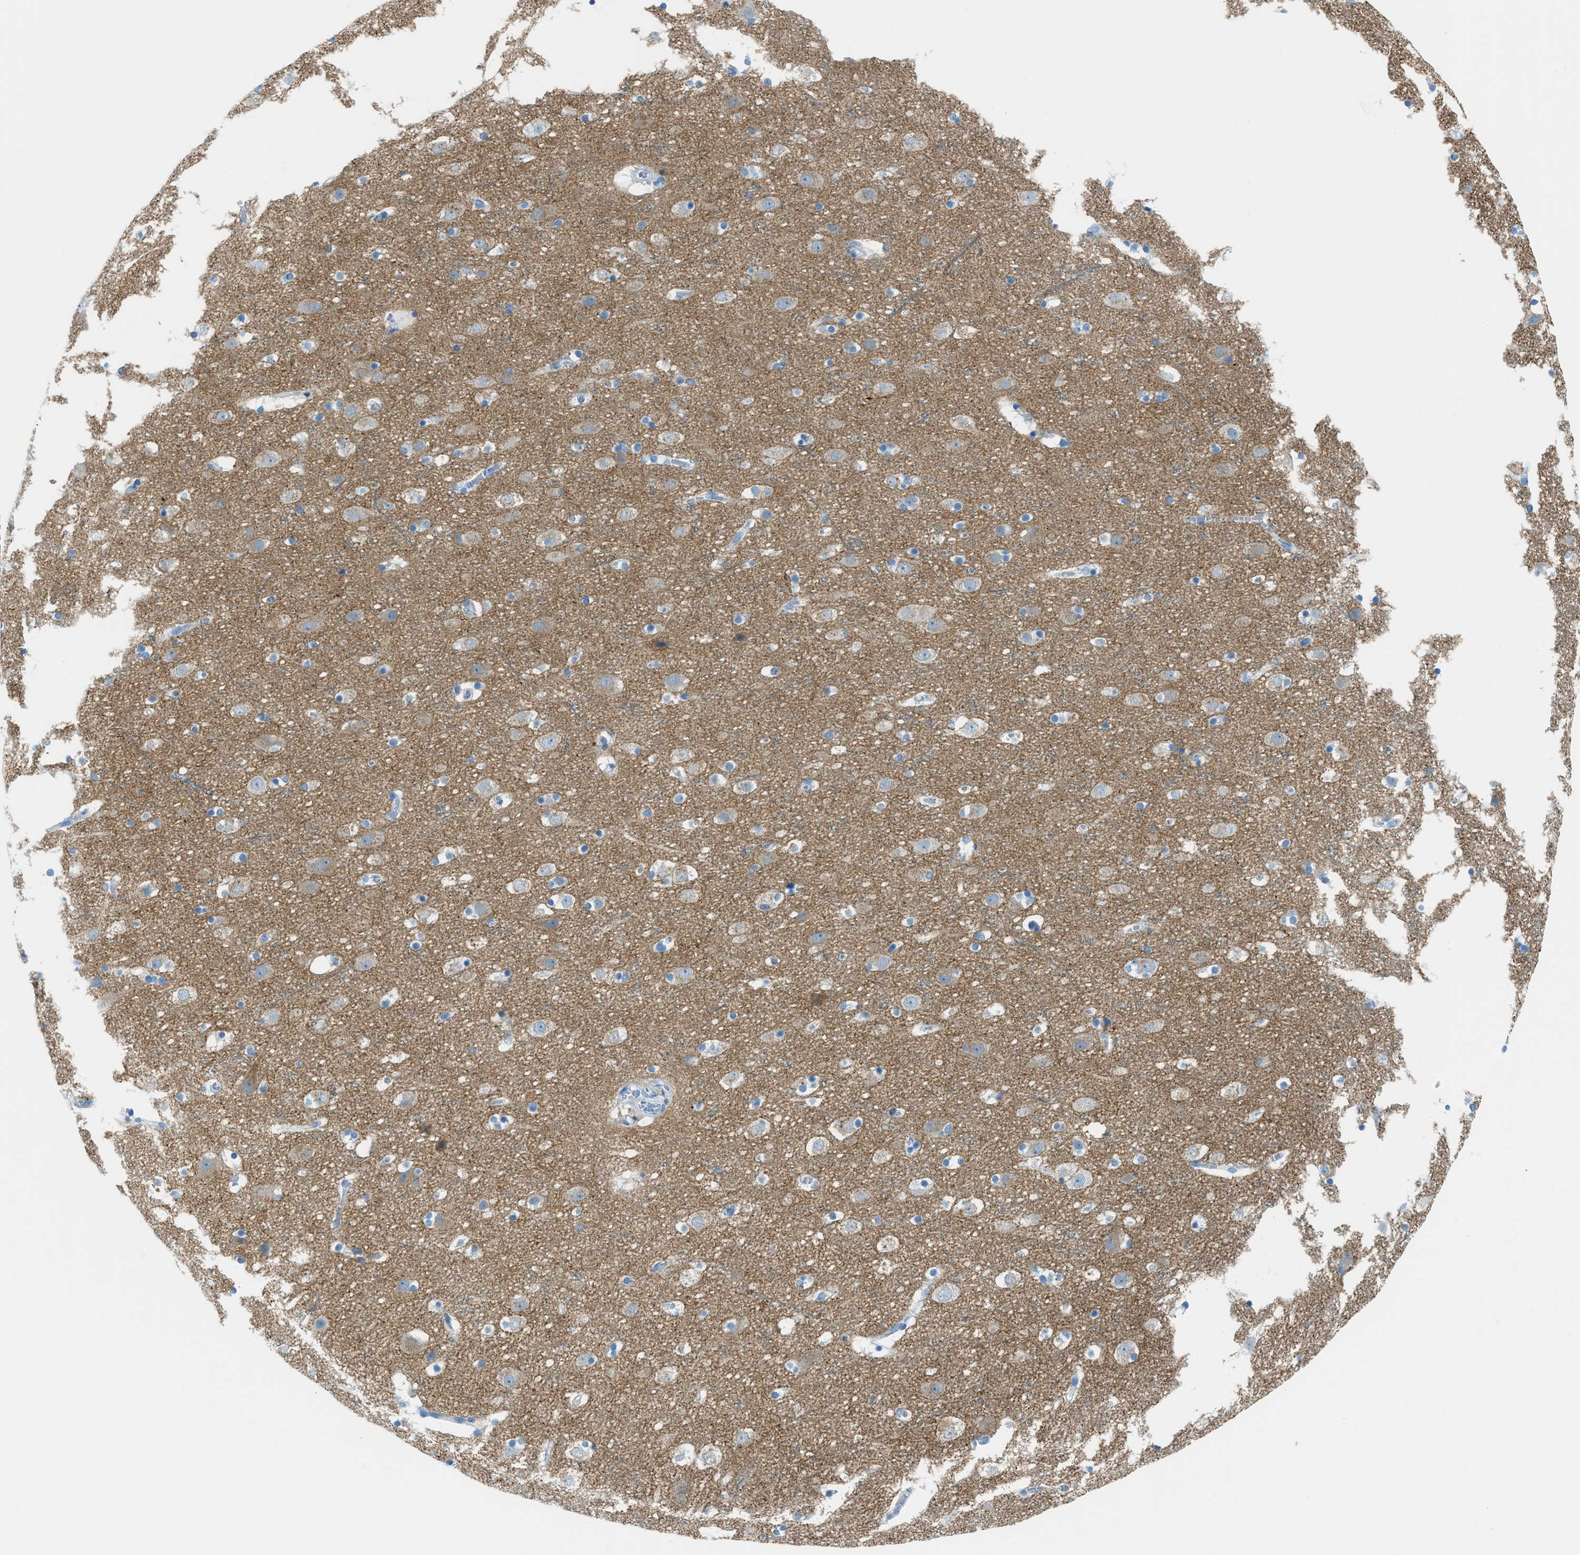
{"staining": {"intensity": "negative", "quantity": "none", "location": "none"}, "tissue": "cerebral cortex", "cell_type": "Endothelial cells", "image_type": "normal", "snomed": [{"axis": "morphology", "description": "Normal tissue, NOS"}, {"axis": "topography", "description": "Cerebral cortex"}], "caption": "Immunohistochemistry (IHC) histopathology image of normal cerebral cortex: cerebral cortex stained with DAB reveals no significant protein positivity in endothelial cells.", "gene": "C21orf62", "patient": {"sex": "male", "age": 45}}